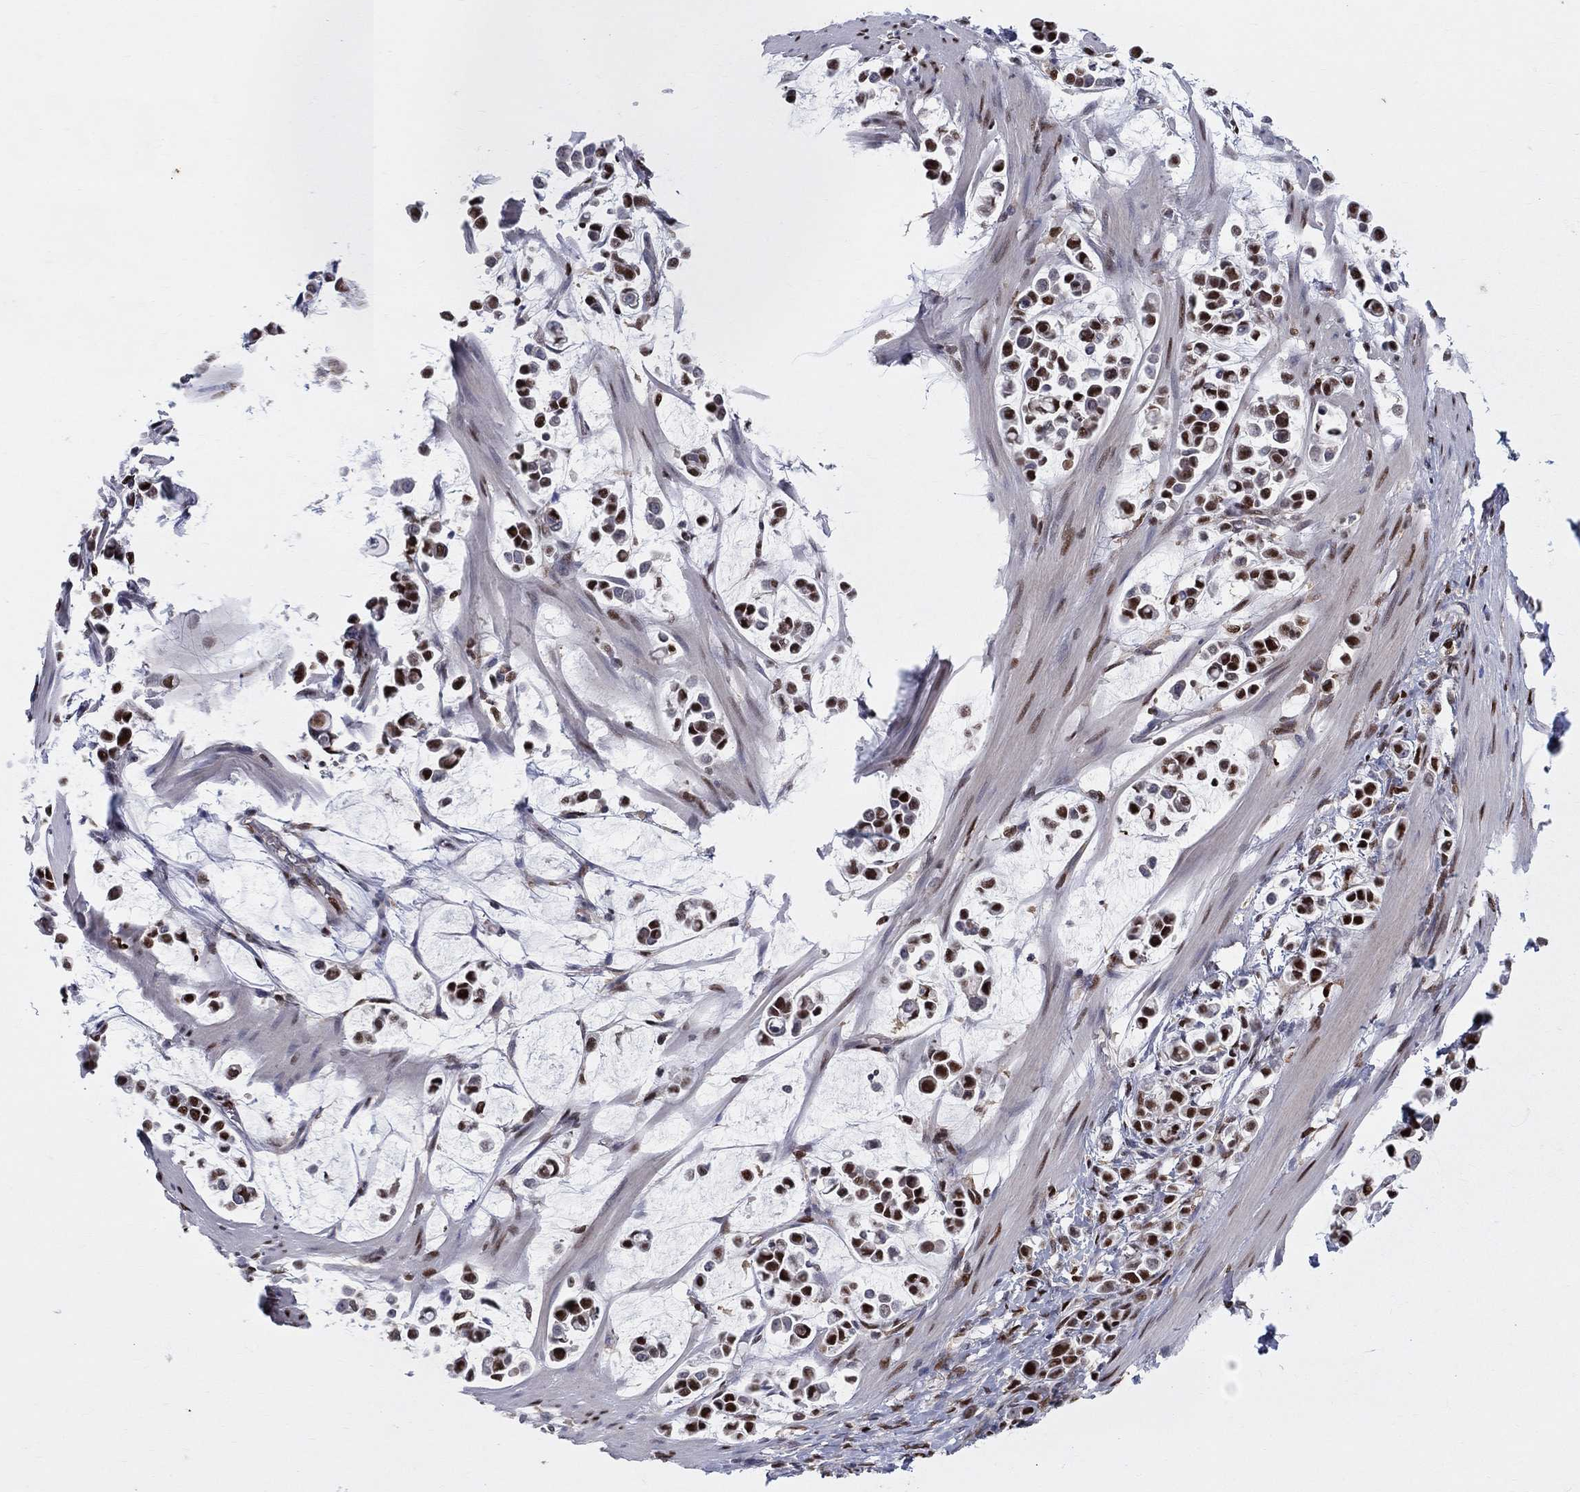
{"staining": {"intensity": "strong", "quantity": ">75%", "location": "nuclear"}, "tissue": "stomach cancer", "cell_type": "Tumor cells", "image_type": "cancer", "snomed": [{"axis": "morphology", "description": "Adenocarcinoma, NOS"}, {"axis": "topography", "description": "Stomach"}], "caption": "Immunohistochemical staining of stomach adenocarcinoma exhibits high levels of strong nuclear expression in approximately >75% of tumor cells.", "gene": "ZNHIT3", "patient": {"sex": "male", "age": 82}}